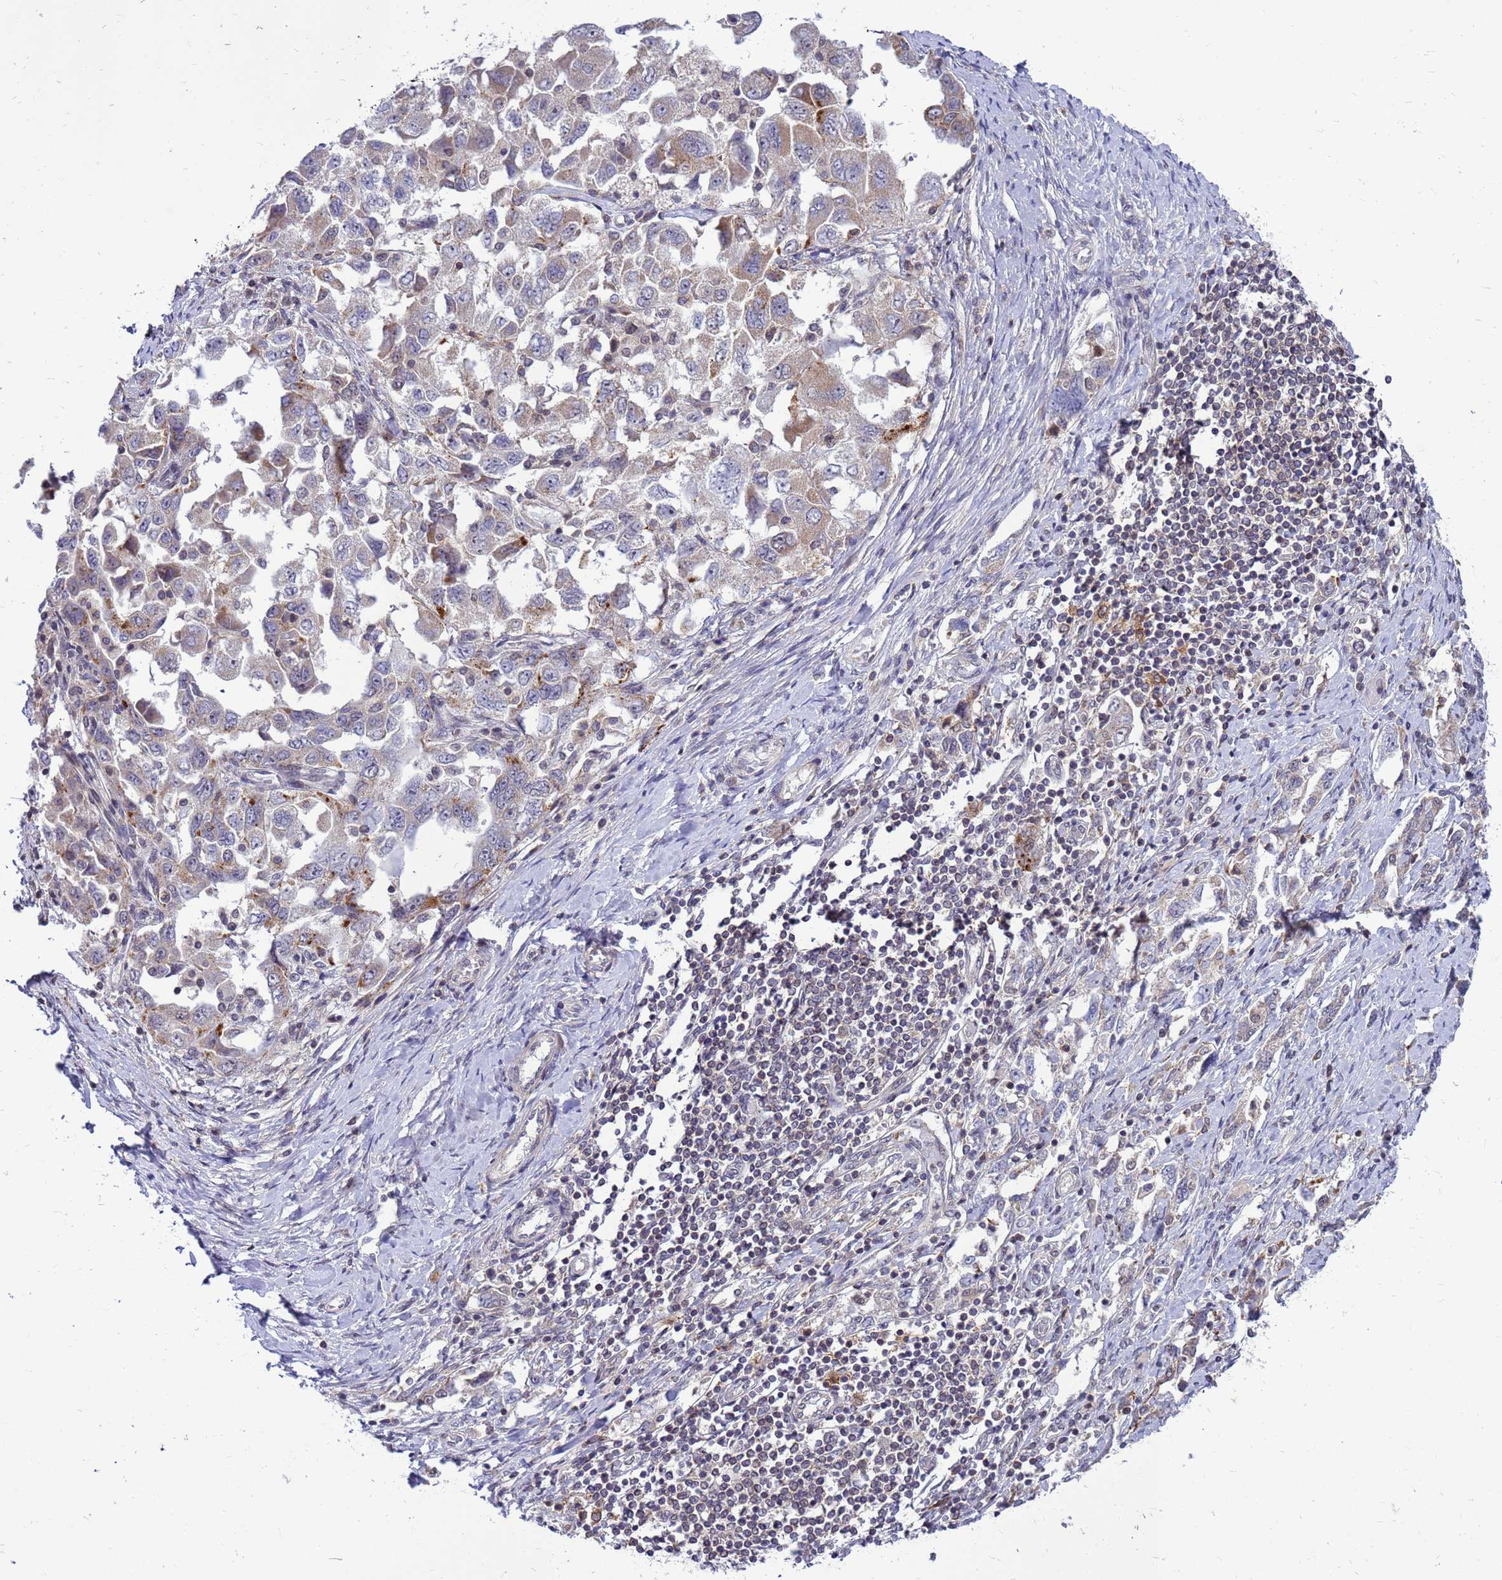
{"staining": {"intensity": "weak", "quantity": "25%-75%", "location": "cytoplasmic/membranous"}, "tissue": "ovarian cancer", "cell_type": "Tumor cells", "image_type": "cancer", "snomed": [{"axis": "morphology", "description": "Carcinoma, NOS"}, {"axis": "morphology", "description": "Cystadenocarcinoma, serous, NOS"}, {"axis": "topography", "description": "Ovary"}], "caption": "An immunohistochemistry photomicrograph of neoplastic tissue is shown. Protein staining in brown shows weak cytoplasmic/membranous positivity in ovarian cancer (serous cystadenocarcinoma) within tumor cells.", "gene": "C12orf43", "patient": {"sex": "female", "age": 69}}